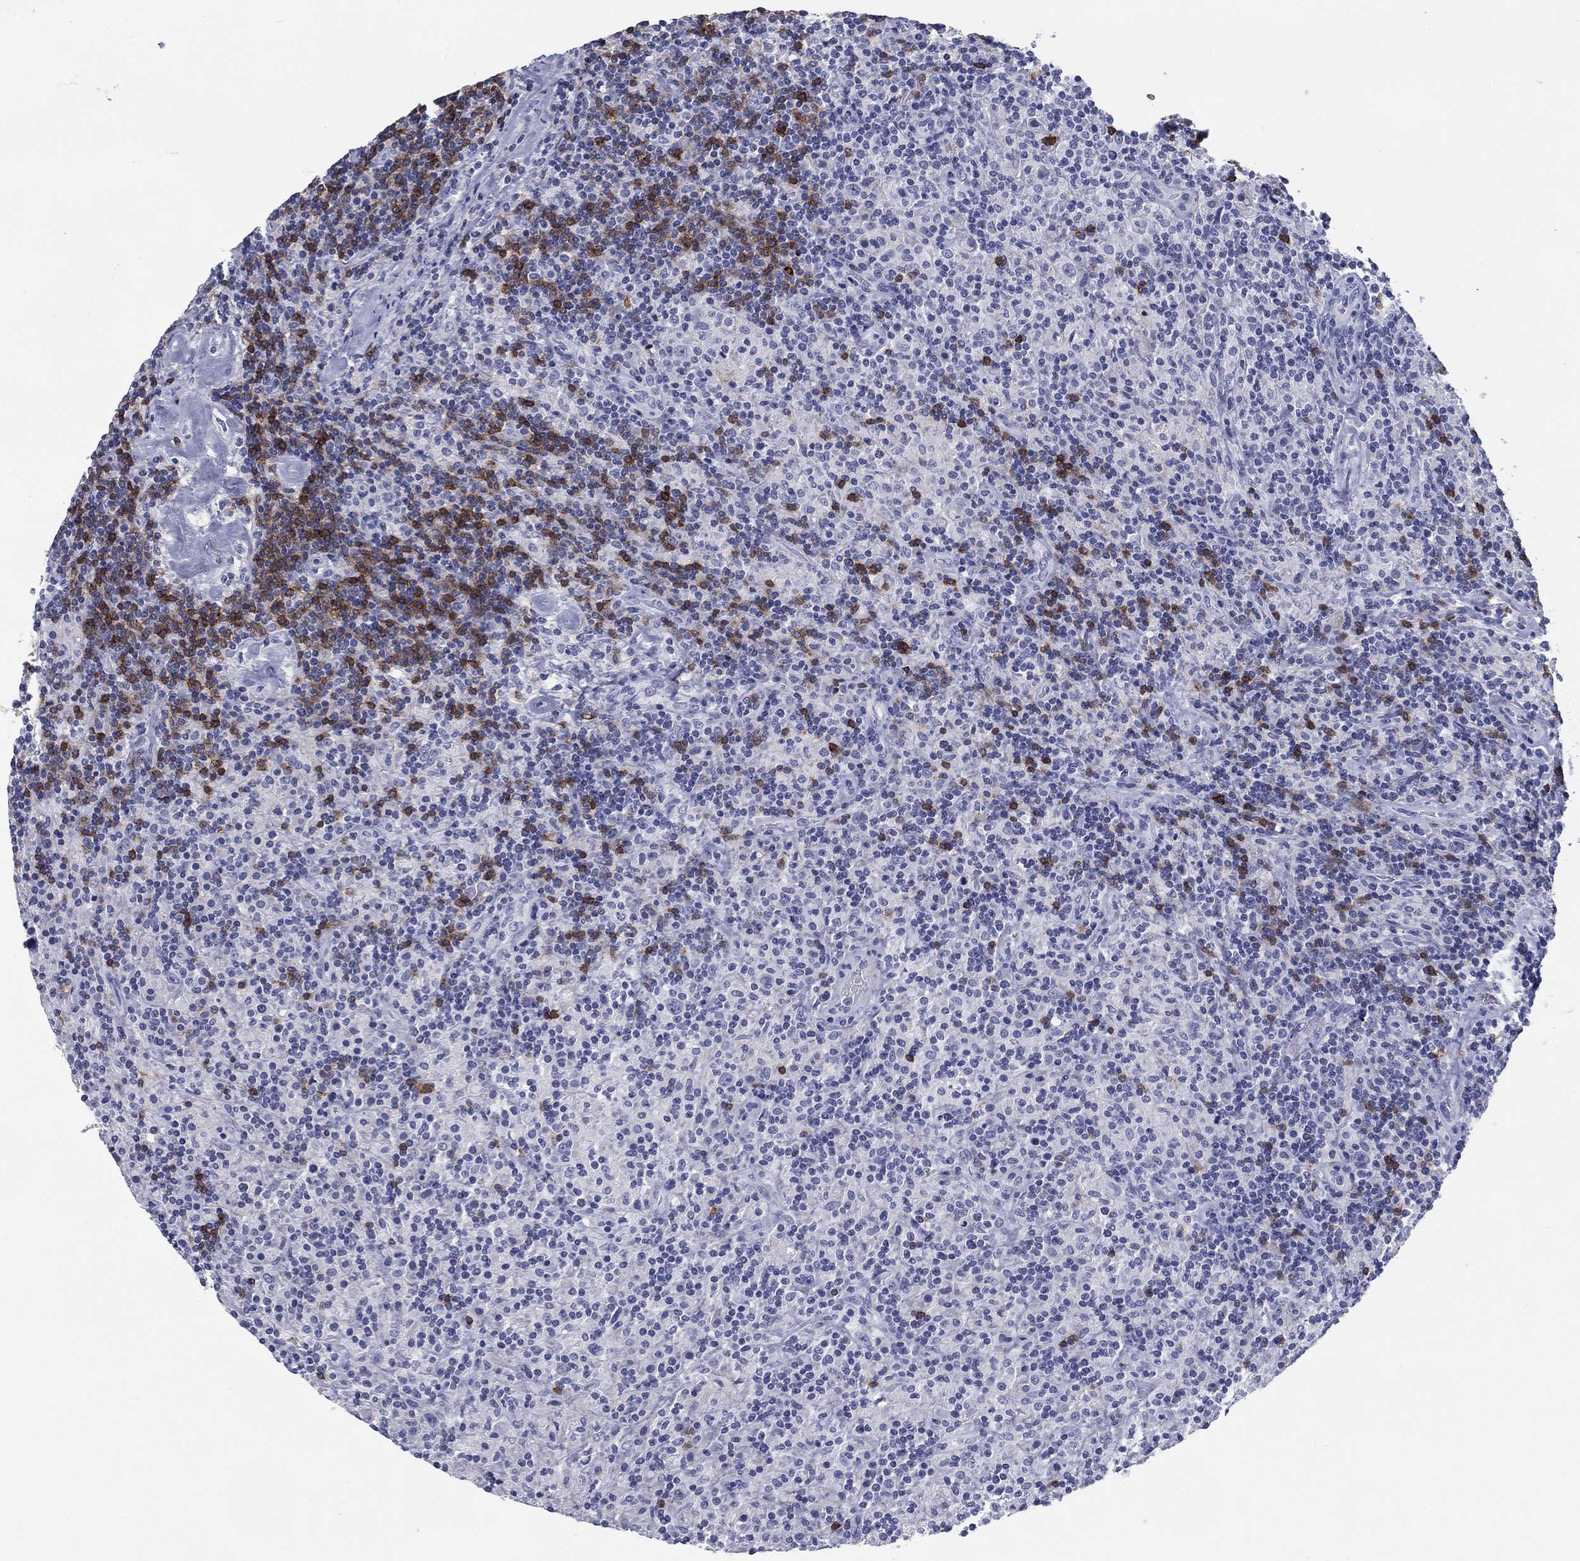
{"staining": {"intensity": "negative", "quantity": "none", "location": "none"}, "tissue": "lymphoma", "cell_type": "Tumor cells", "image_type": "cancer", "snomed": [{"axis": "morphology", "description": "Hodgkin's disease, NOS"}, {"axis": "topography", "description": "Lymph node"}], "caption": "Lymphoma was stained to show a protein in brown. There is no significant staining in tumor cells. (DAB (3,3'-diaminobenzidine) immunohistochemistry with hematoxylin counter stain).", "gene": "CD79B", "patient": {"sex": "male", "age": 70}}